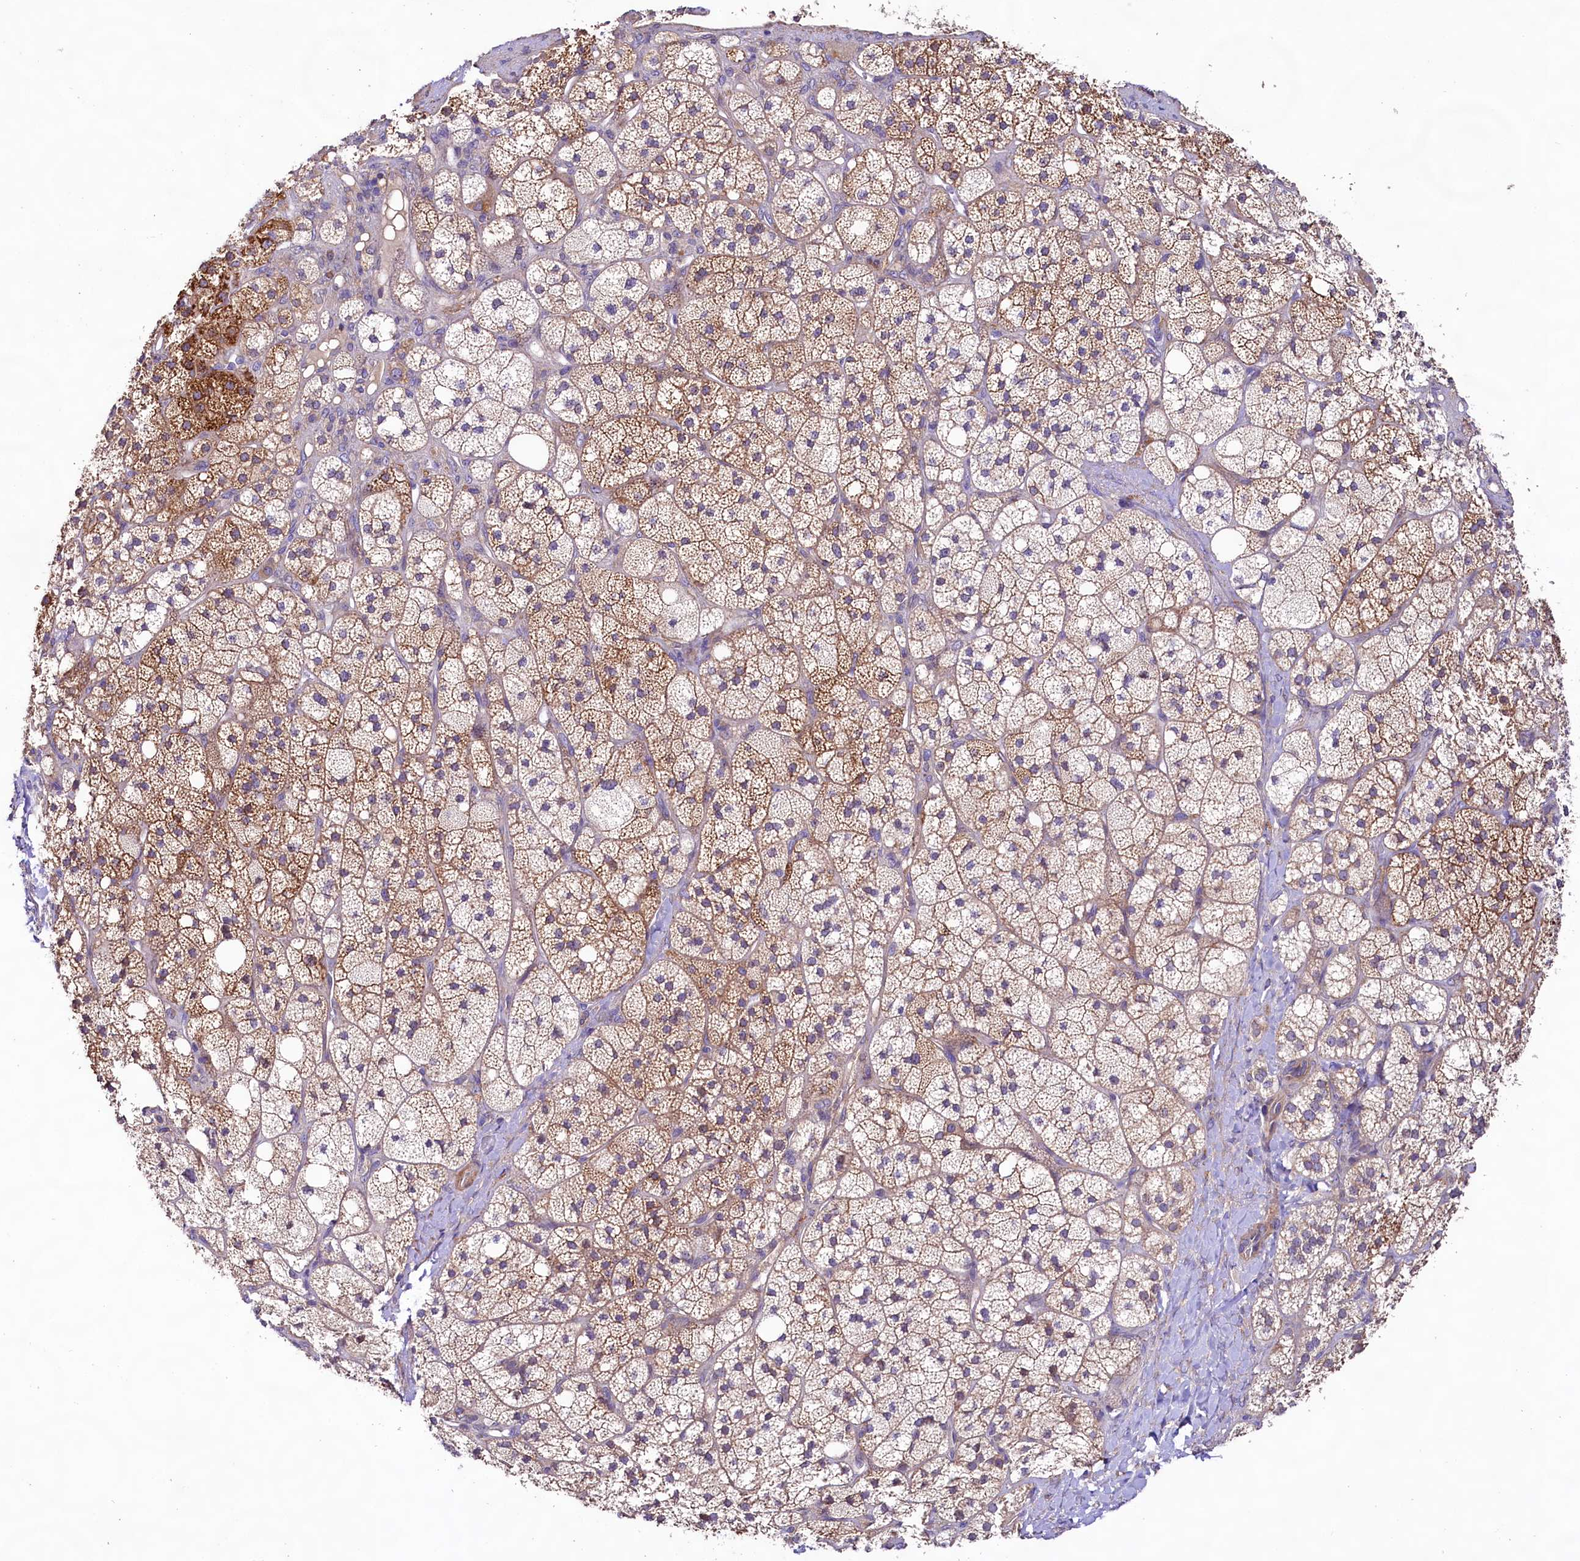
{"staining": {"intensity": "moderate", "quantity": ">75%", "location": "cytoplasmic/membranous"}, "tissue": "adrenal gland", "cell_type": "Glandular cells", "image_type": "normal", "snomed": [{"axis": "morphology", "description": "Normal tissue, NOS"}, {"axis": "topography", "description": "Adrenal gland"}], "caption": "Immunohistochemistry histopathology image of normal adrenal gland: human adrenal gland stained using IHC shows medium levels of moderate protein expression localized specifically in the cytoplasmic/membranous of glandular cells, appearing as a cytoplasmic/membranous brown color.", "gene": "VPS11", "patient": {"sex": "male", "age": 61}}